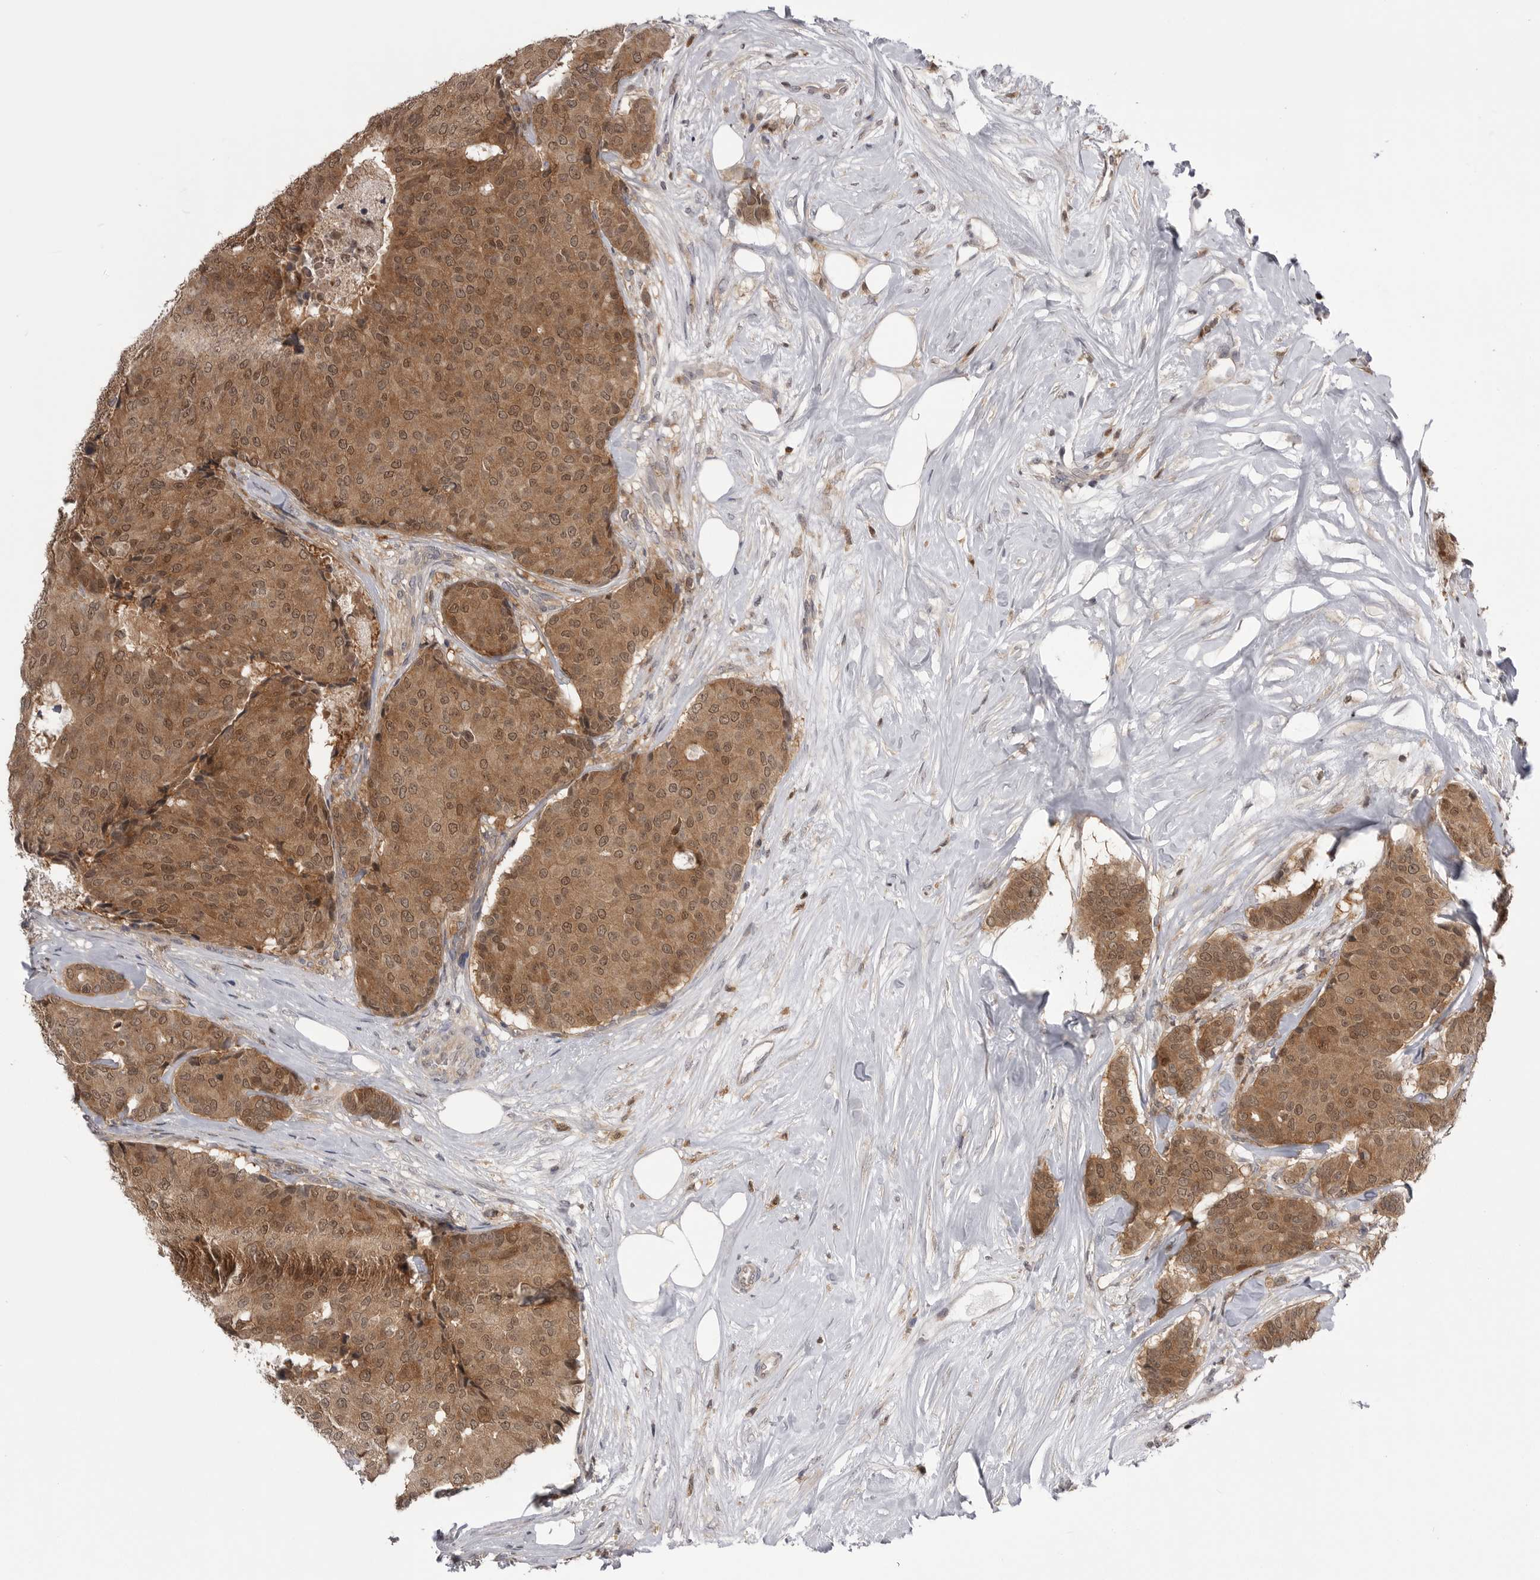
{"staining": {"intensity": "moderate", "quantity": ">75%", "location": "cytoplasmic/membranous,nuclear"}, "tissue": "breast cancer", "cell_type": "Tumor cells", "image_type": "cancer", "snomed": [{"axis": "morphology", "description": "Duct carcinoma"}, {"axis": "topography", "description": "Breast"}], "caption": "Protein expression analysis of breast infiltrating ductal carcinoma exhibits moderate cytoplasmic/membranous and nuclear positivity in about >75% of tumor cells.", "gene": "MAPK13", "patient": {"sex": "female", "age": 75}}